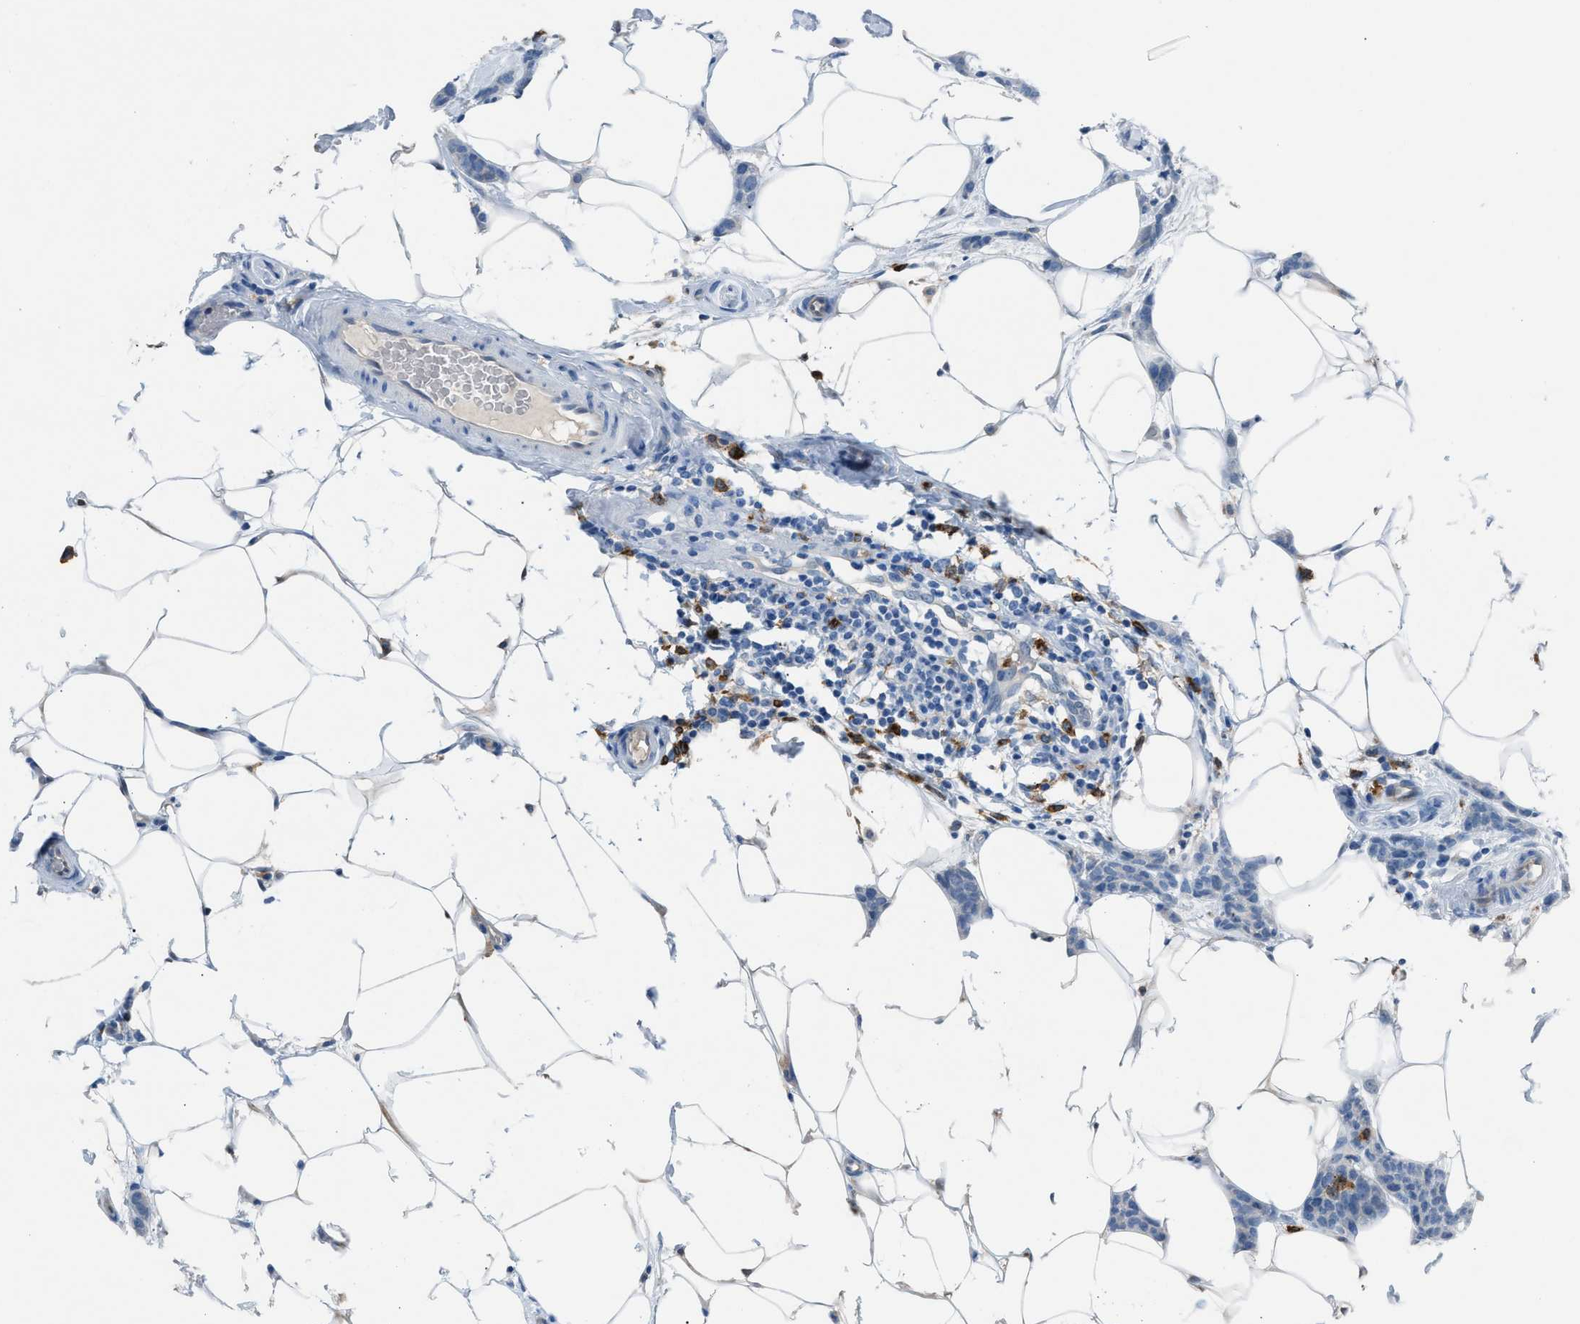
{"staining": {"intensity": "negative", "quantity": "none", "location": "none"}, "tissue": "breast cancer", "cell_type": "Tumor cells", "image_type": "cancer", "snomed": [{"axis": "morphology", "description": "Lobular carcinoma"}, {"axis": "topography", "description": "Skin"}, {"axis": "topography", "description": "Breast"}], "caption": "This image is of breast cancer (lobular carcinoma) stained with IHC to label a protein in brown with the nuclei are counter-stained blue. There is no expression in tumor cells. (IHC, brightfield microscopy, high magnification).", "gene": "CLEC10A", "patient": {"sex": "female", "age": 46}}